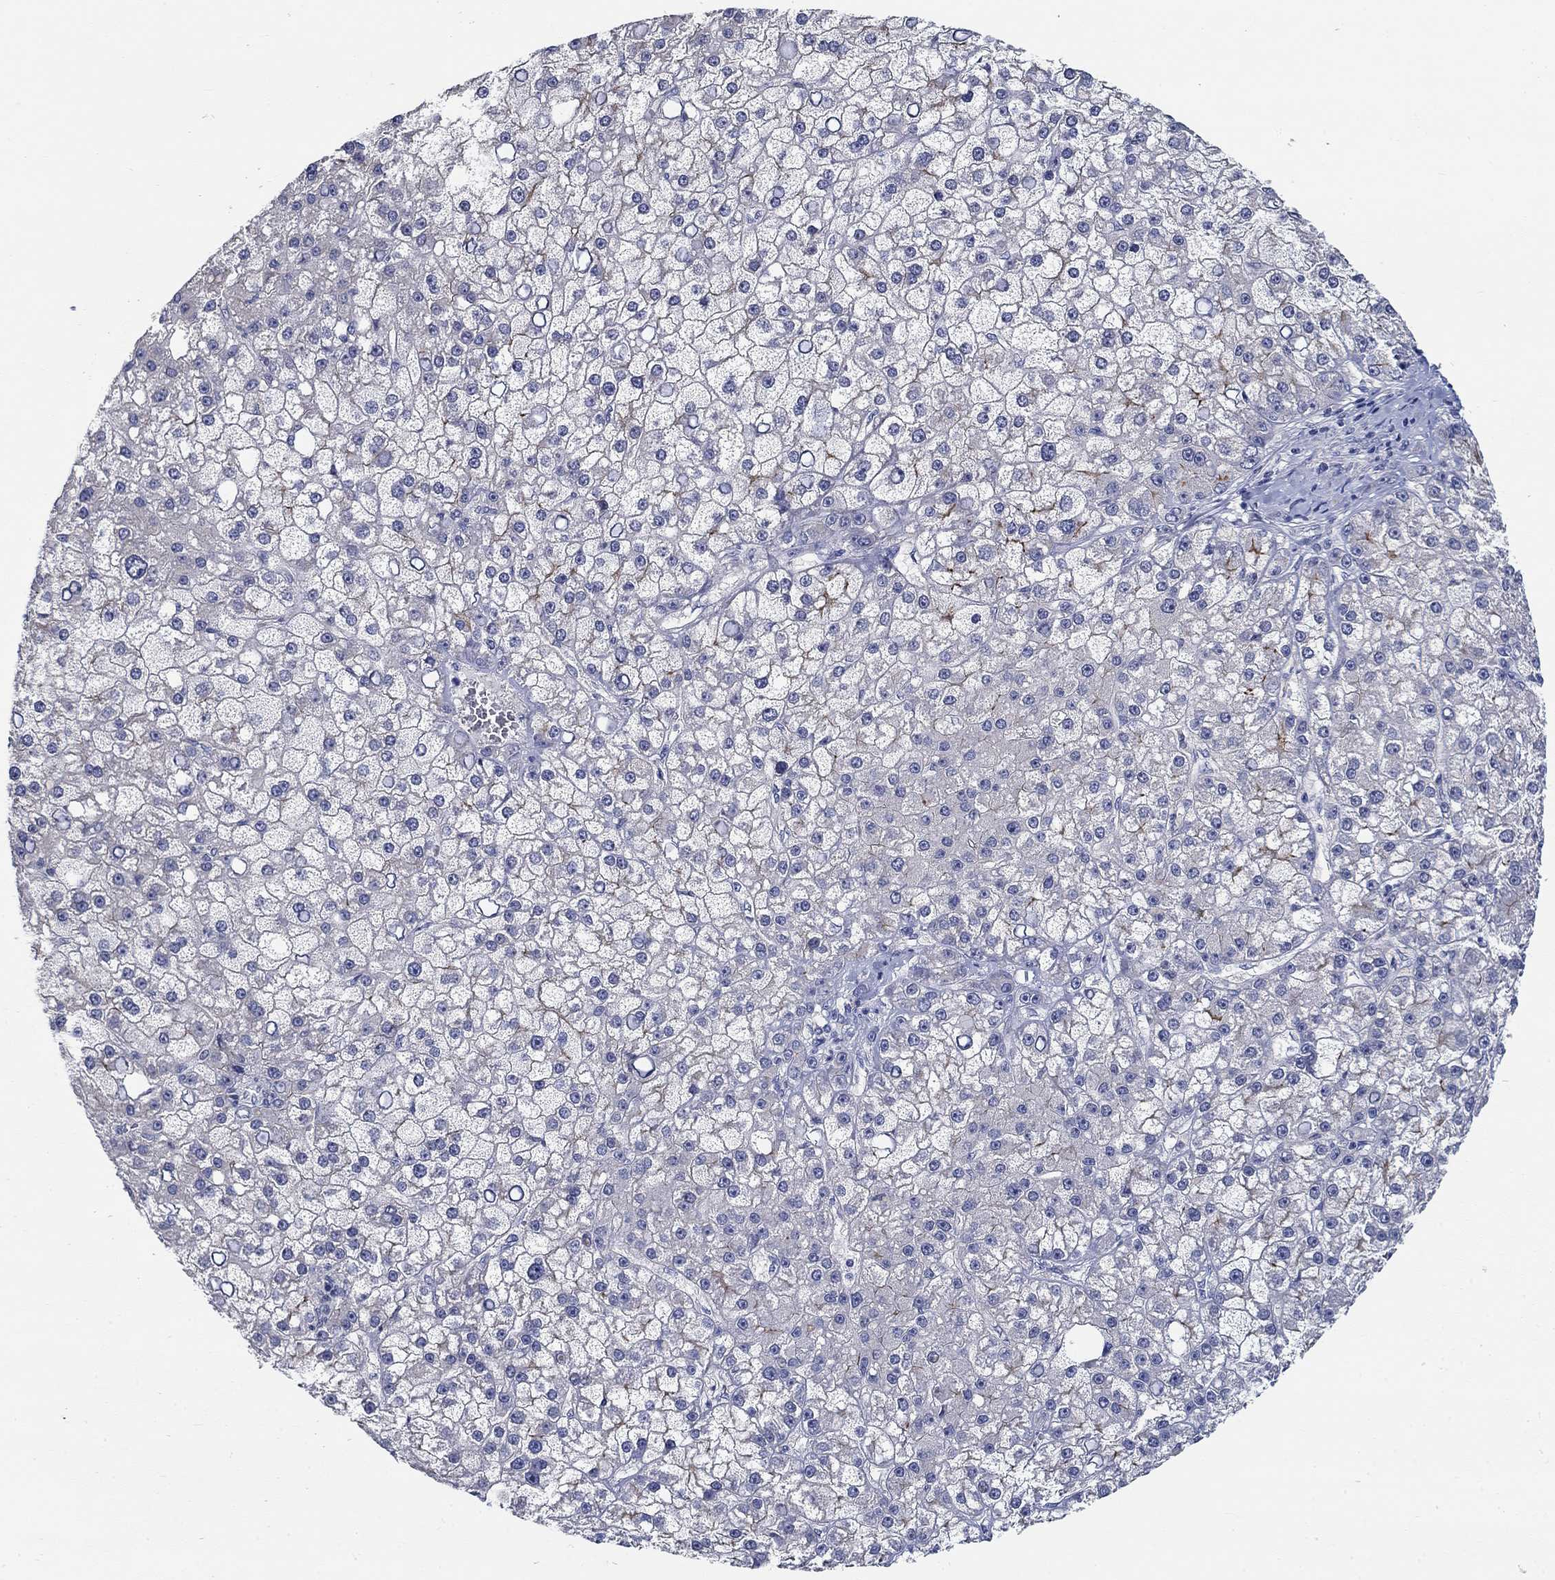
{"staining": {"intensity": "moderate", "quantity": "<25%", "location": "cytoplasmic/membranous"}, "tissue": "liver cancer", "cell_type": "Tumor cells", "image_type": "cancer", "snomed": [{"axis": "morphology", "description": "Carcinoma, Hepatocellular, NOS"}, {"axis": "topography", "description": "Liver"}], "caption": "High-power microscopy captured an immunohistochemistry histopathology image of liver hepatocellular carcinoma, revealing moderate cytoplasmic/membranous expression in about <25% of tumor cells.", "gene": "SMIM18", "patient": {"sex": "male", "age": 67}}